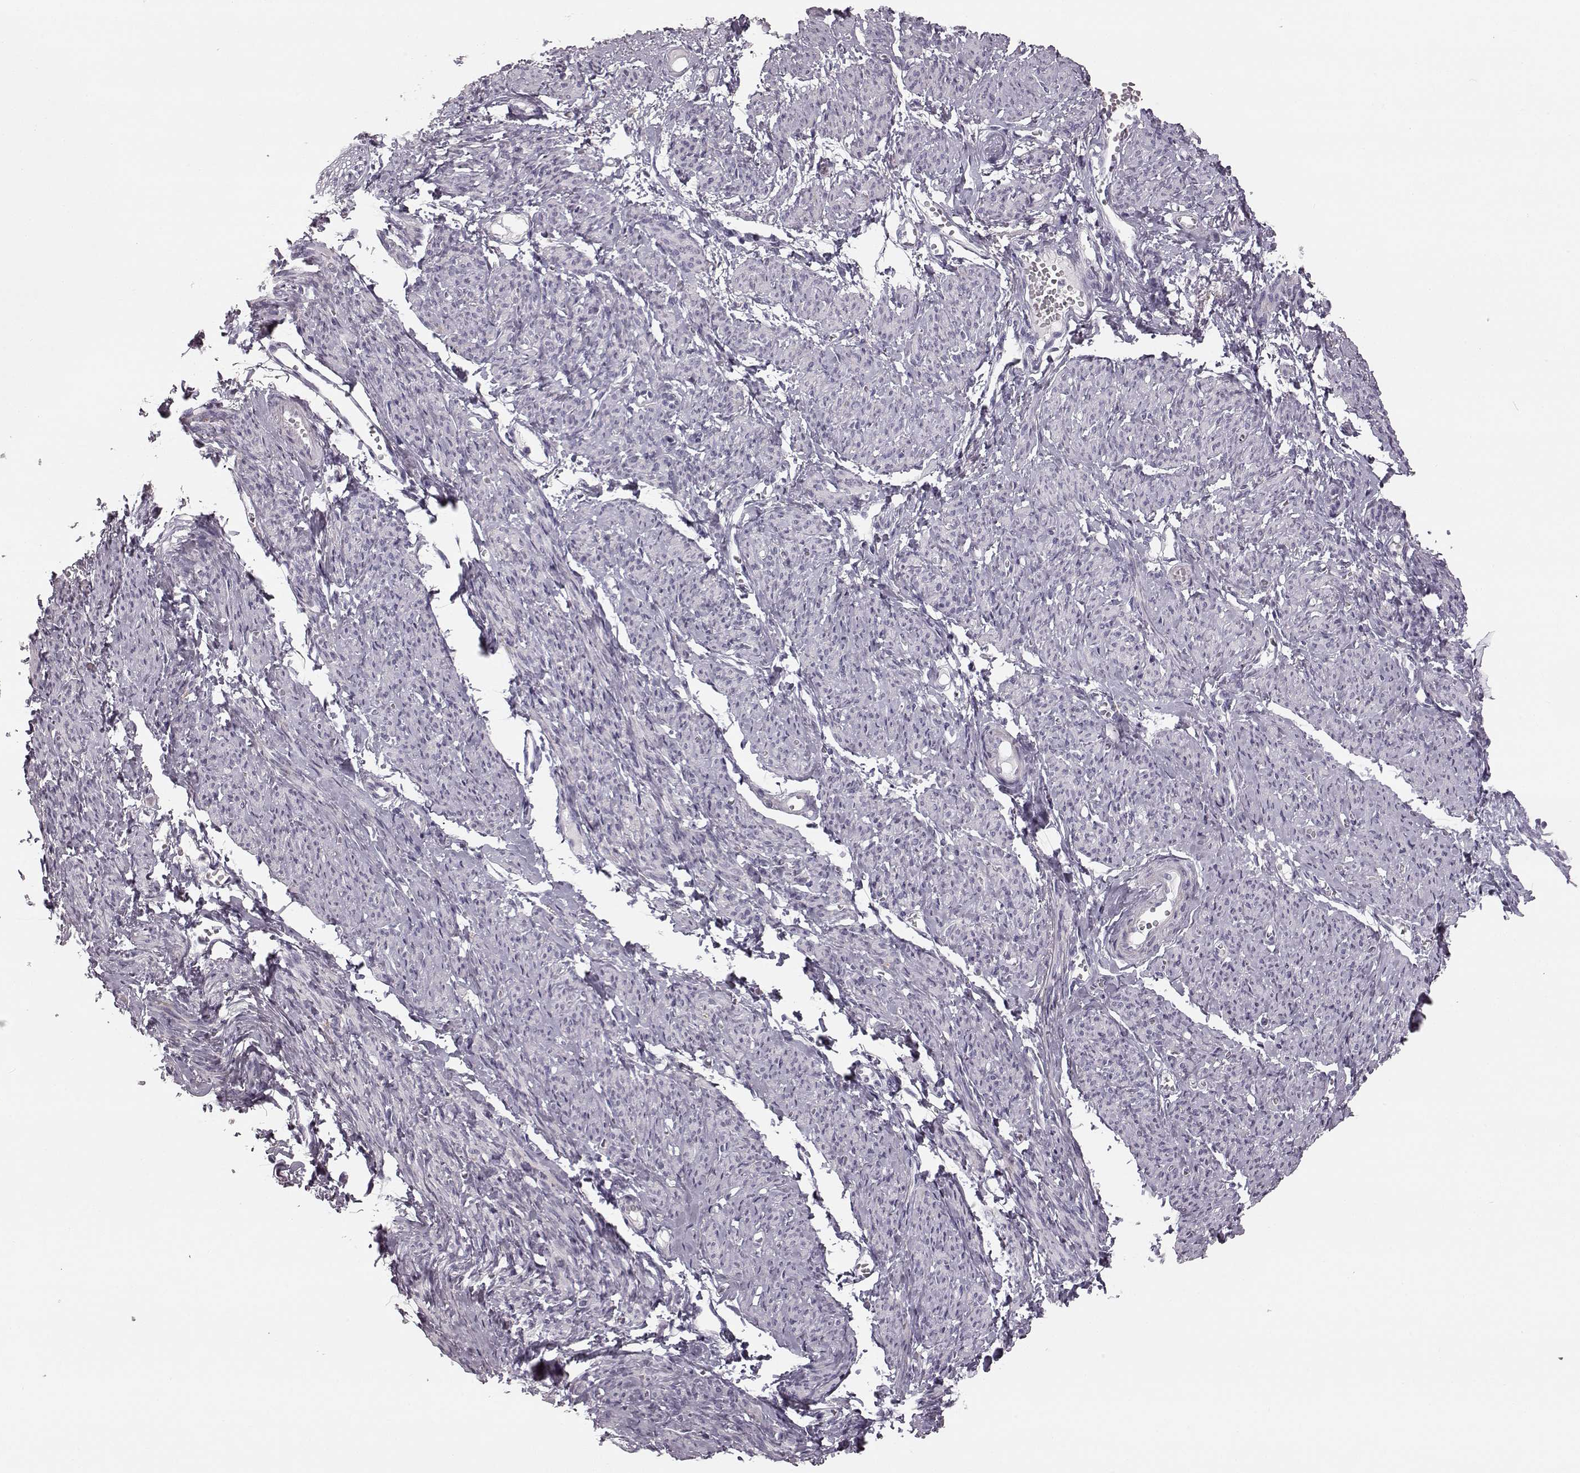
{"staining": {"intensity": "negative", "quantity": "none", "location": "none"}, "tissue": "smooth muscle", "cell_type": "Smooth muscle cells", "image_type": "normal", "snomed": [{"axis": "morphology", "description": "Normal tissue, NOS"}, {"axis": "topography", "description": "Smooth muscle"}], "caption": "Smooth muscle cells are negative for brown protein staining in unremarkable smooth muscle. The staining is performed using DAB (3,3'-diaminobenzidine) brown chromogen with nuclei counter-stained in using hematoxylin.", "gene": "ZNF433", "patient": {"sex": "female", "age": 65}}